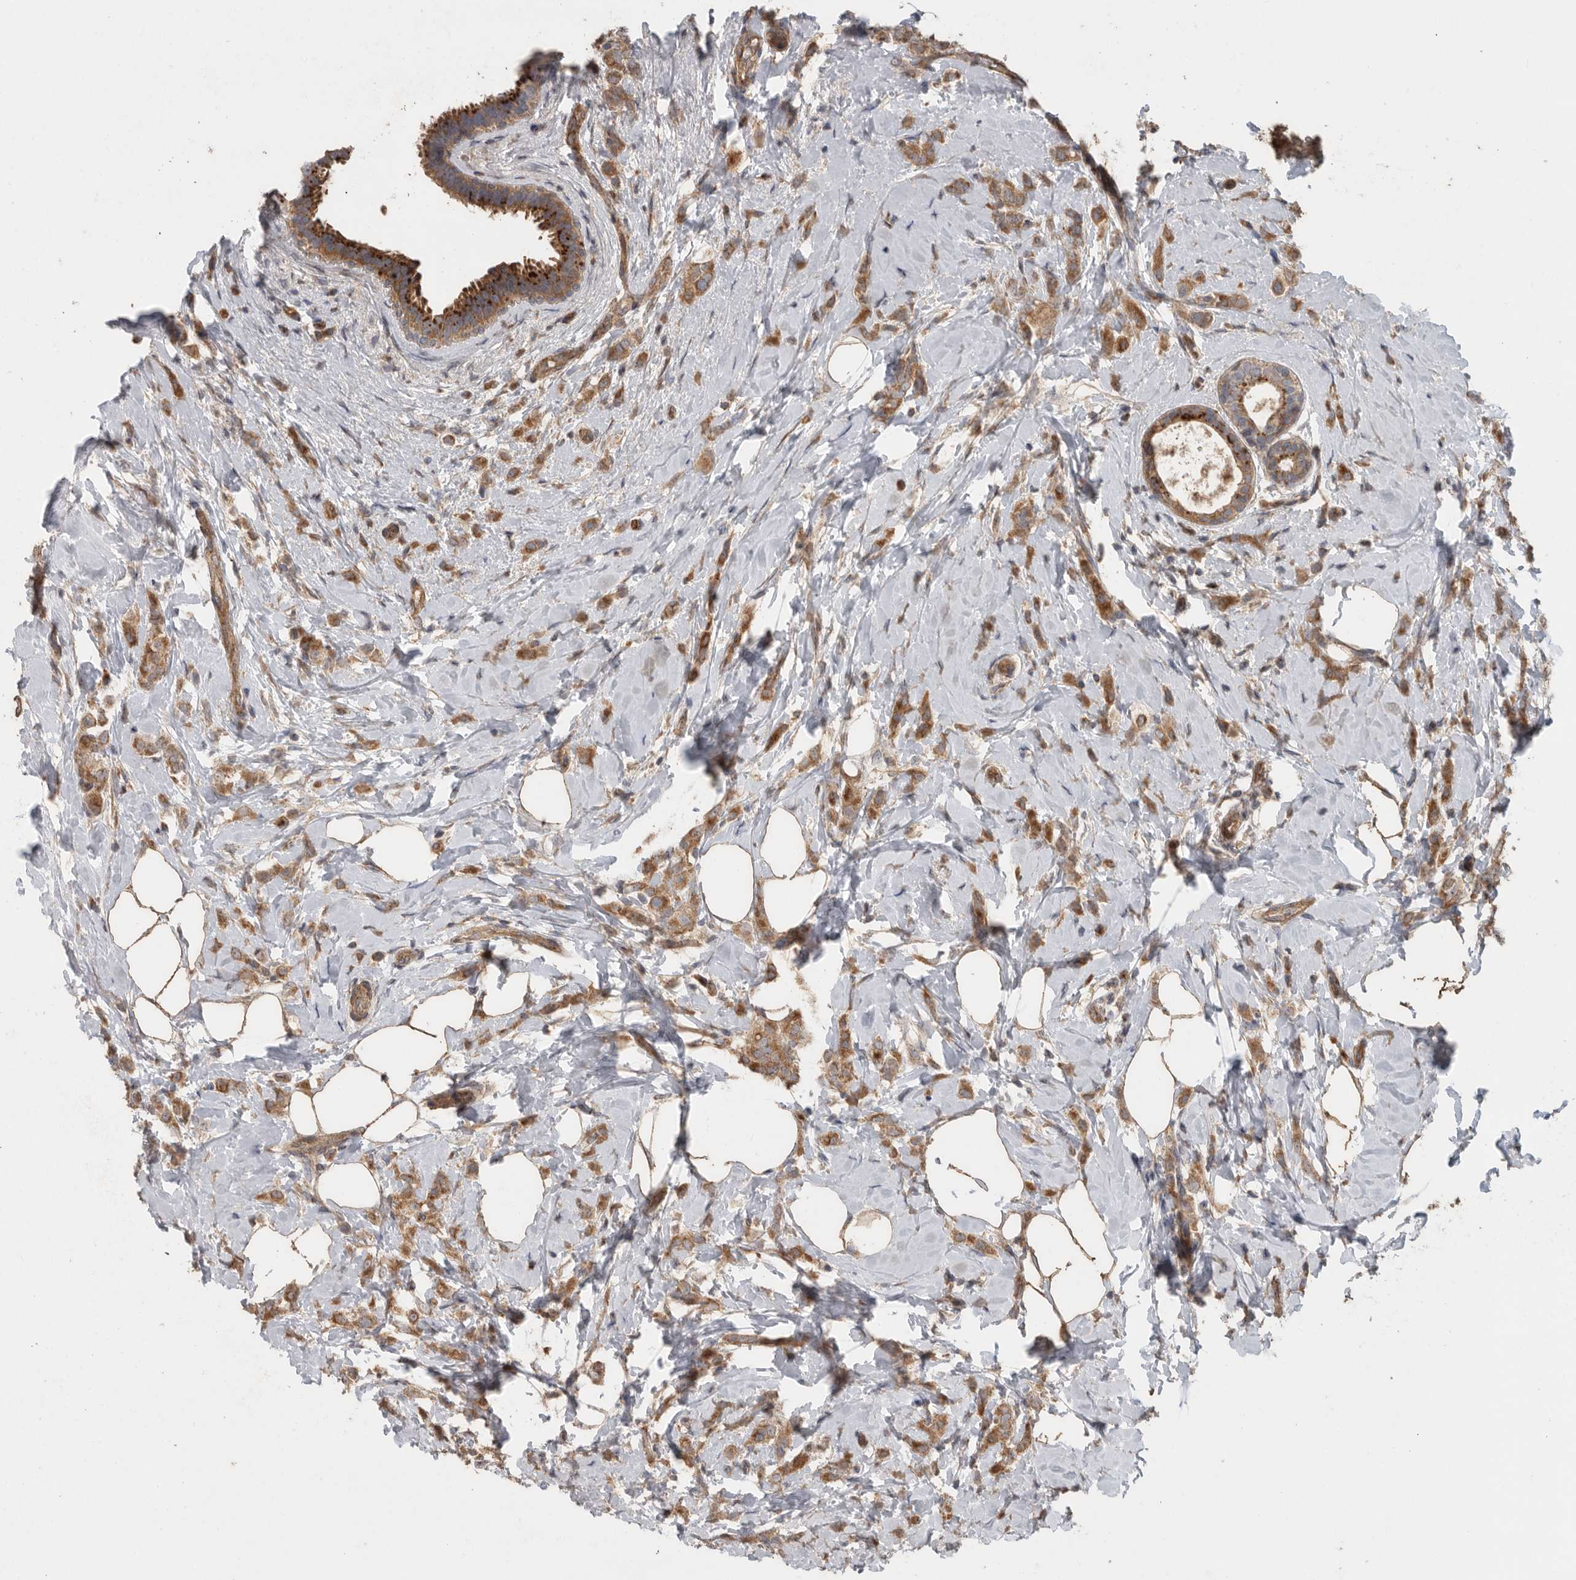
{"staining": {"intensity": "strong", "quantity": ">75%", "location": "cytoplasmic/membranous"}, "tissue": "breast cancer", "cell_type": "Tumor cells", "image_type": "cancer", "snomed": [{"axis": "morphology", "description": "Lobular carcinoma"}, {"axis": "topography", "description": "Breast"}], "caption": "Immunohistochemistry (DAB (3,3'-diaminobenzidine)) staining of lobular carcinoma (breast) displays strong cytoplasmic/membranous protein positivity in approximately >75% of tumor cells.", "gene": "PODXL2", "patient": {"sex": "female", "age": 47}}